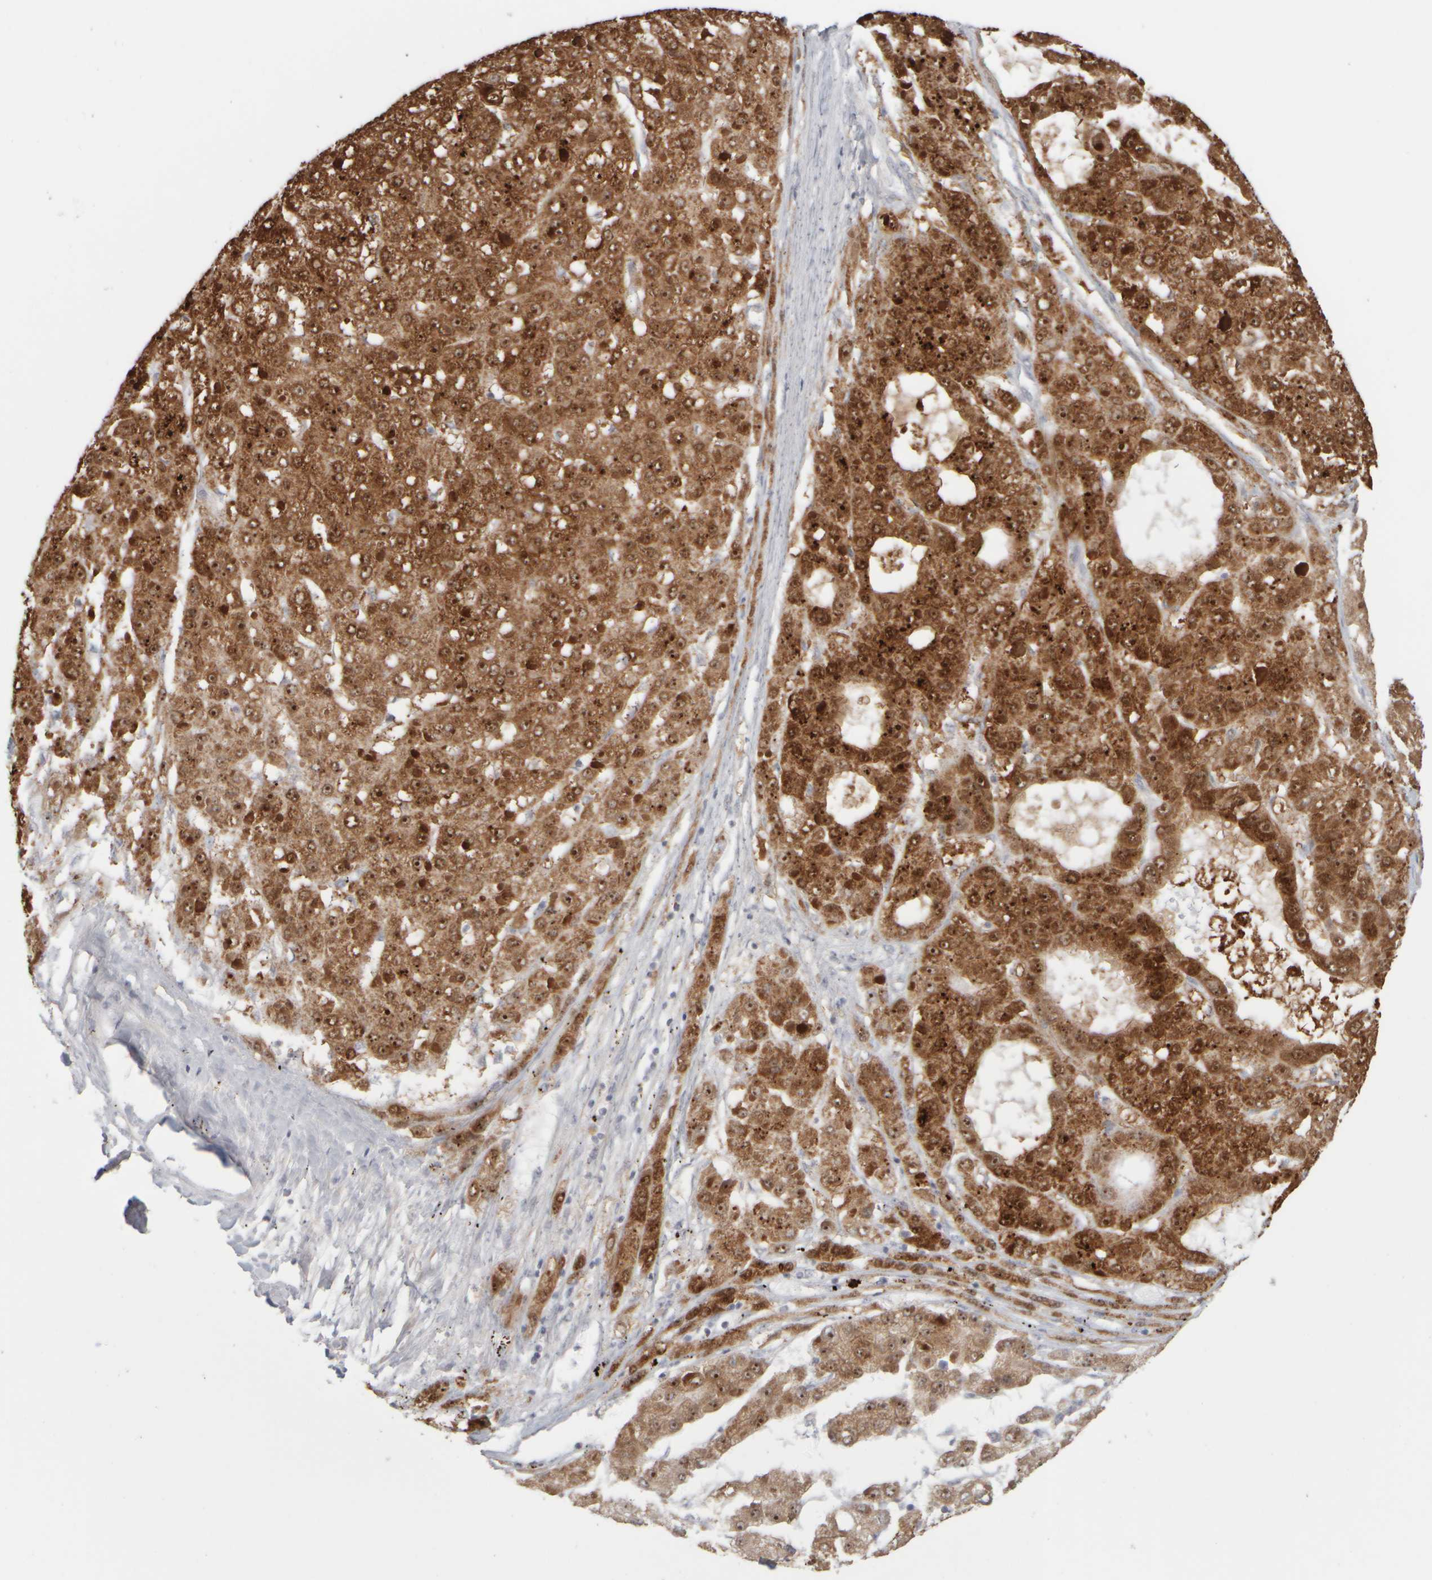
{"staining": {"intensity": "strong", "quantity": ">75%", "location": "cytoplasmic/membranous,nuclear"}, "tissue": "liver cancer", "cell_type": "Tumor cells", "image_type": "cancer", "snomed": [{"axis": "morphology", "description": "Carcinoma, Hepatocellular, NOS"}, {"axis": "topography", "description": "Liver"}], "caption": "A brown stain labels strong cytoplasmic/membranous and nuclear staining of a protein in human liver cancer (hepatocellular carcinoma) tumor cells.", "gene": "DCXR", "patient": {"sex": "female", "age": 73}}